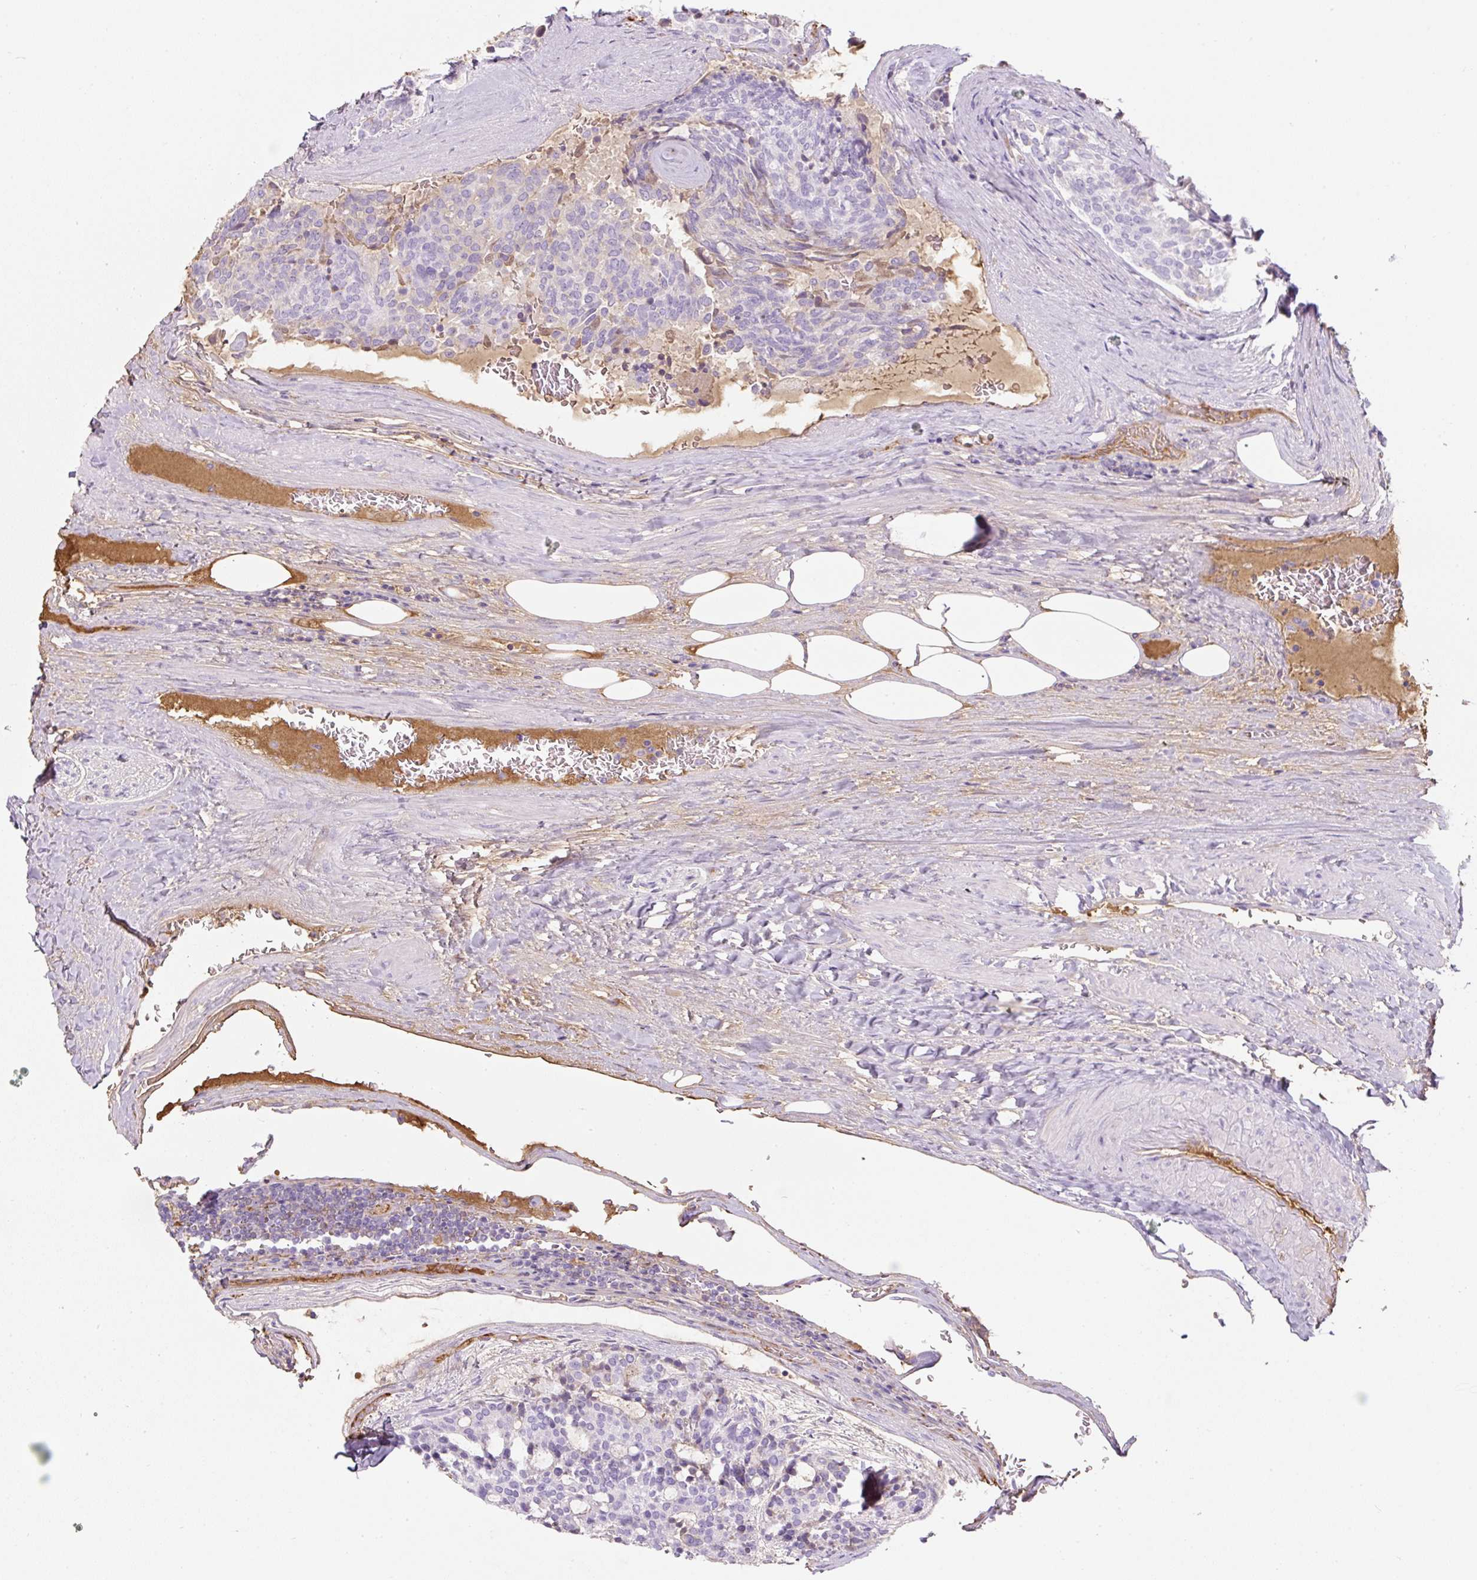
{"staining": {"intensity": "negative", "quantity": "none", "location": "none"}, "tissue": "carcinoid", "cell_type": "Tumor cells", "image_type": "cancer", "snomed": [{"axis": "morphology", "description": "Carcinoid, malignant, NOS"}, {"axis": "topography", "description": "Pancreas"}], "caption": "Carcinoid stained for a protein using immunohistochemistry displays no staining tumor cells.", "gene": "APOA1", "patient": {"sex": "female", "age": 54}}